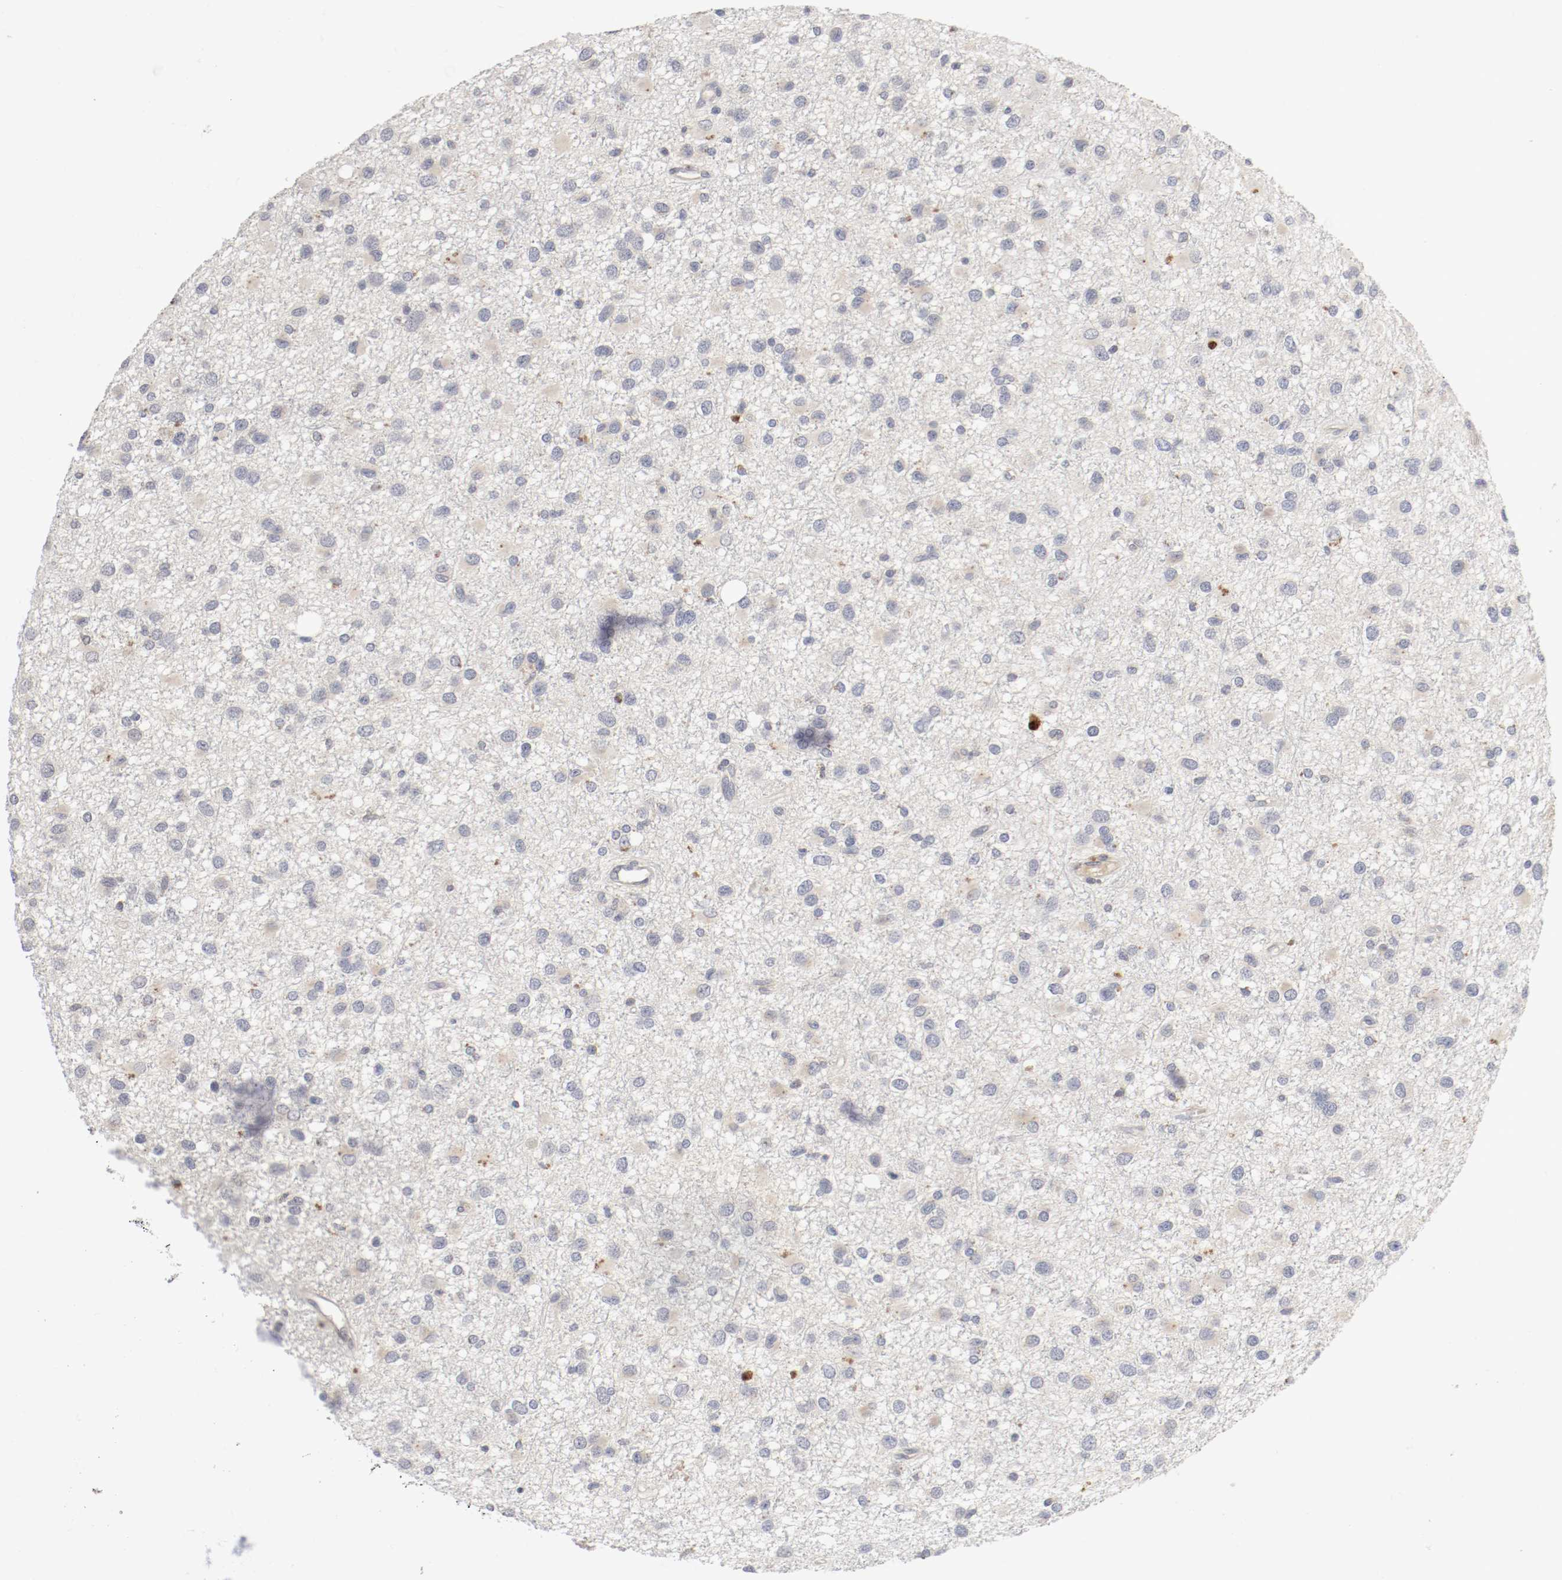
{"staining": {"intensity": "weak", "quantity": "25%-75%", "location": "cytoplasmic/membranous"}, "tissue": "glioma", "cell_type": "Tumor cells", "image_type": "cancer", "snomed": [{"axis": "morphology", "description": "Glioma, malignant, Low grade"}, {"axis": "topography", "description": "Brain"}], "caption": "Protein staining by IHC shows weak cytoplasmic/membranous expression in approximately 25%-75% of tumor cells in glioma. (DAB (3,3'-diaminobenzidine) IHC, brown staining for protein, blue staining for nuclei).", "gene": "REN", "patient": {"sex": "male", "age": 42}}